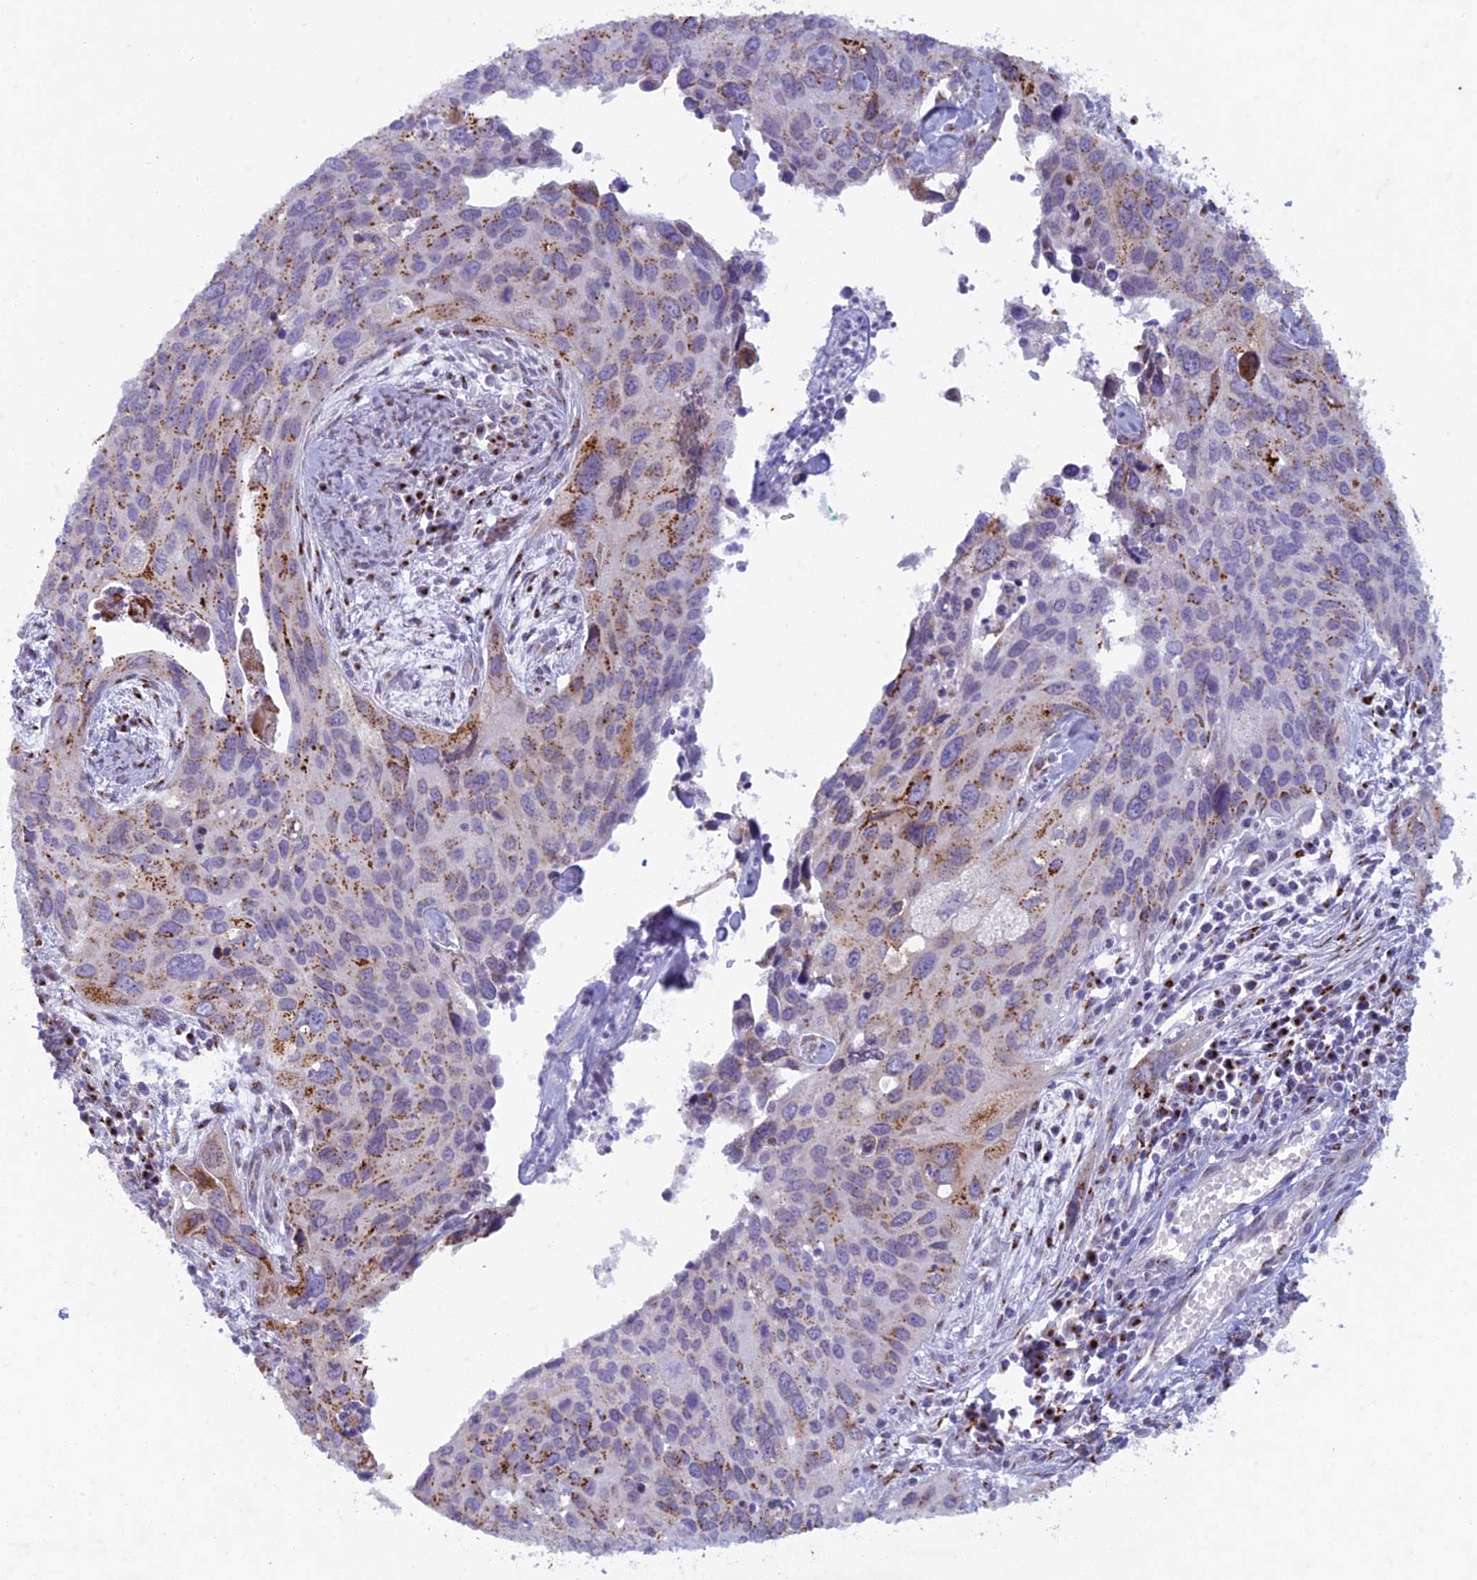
{"staining": {"intensity": "moderate", "quantity": "25%-75%", "location": "cytoplasmic/membranous"}, "tissue": "cervical cancer", "cell_type": "Tumor cells", "image_type": "cancer", "snomed": [{"axis": "morphology", "description": "Squamous cell carcinoma, NOS"}, {"axis": "topography", "description": "Cervix"}], "caption": "An immunohistochemistry (IHC) photomicrograph of neoplastic tissue is shown. Protein staining in brown shows moderate cytoplasmic/membranous positivity in squamous cell carcinoma (cervical) within tumor cells.", "gene": "FAM3C", "patient": {"sex": "female", "age": 55}}